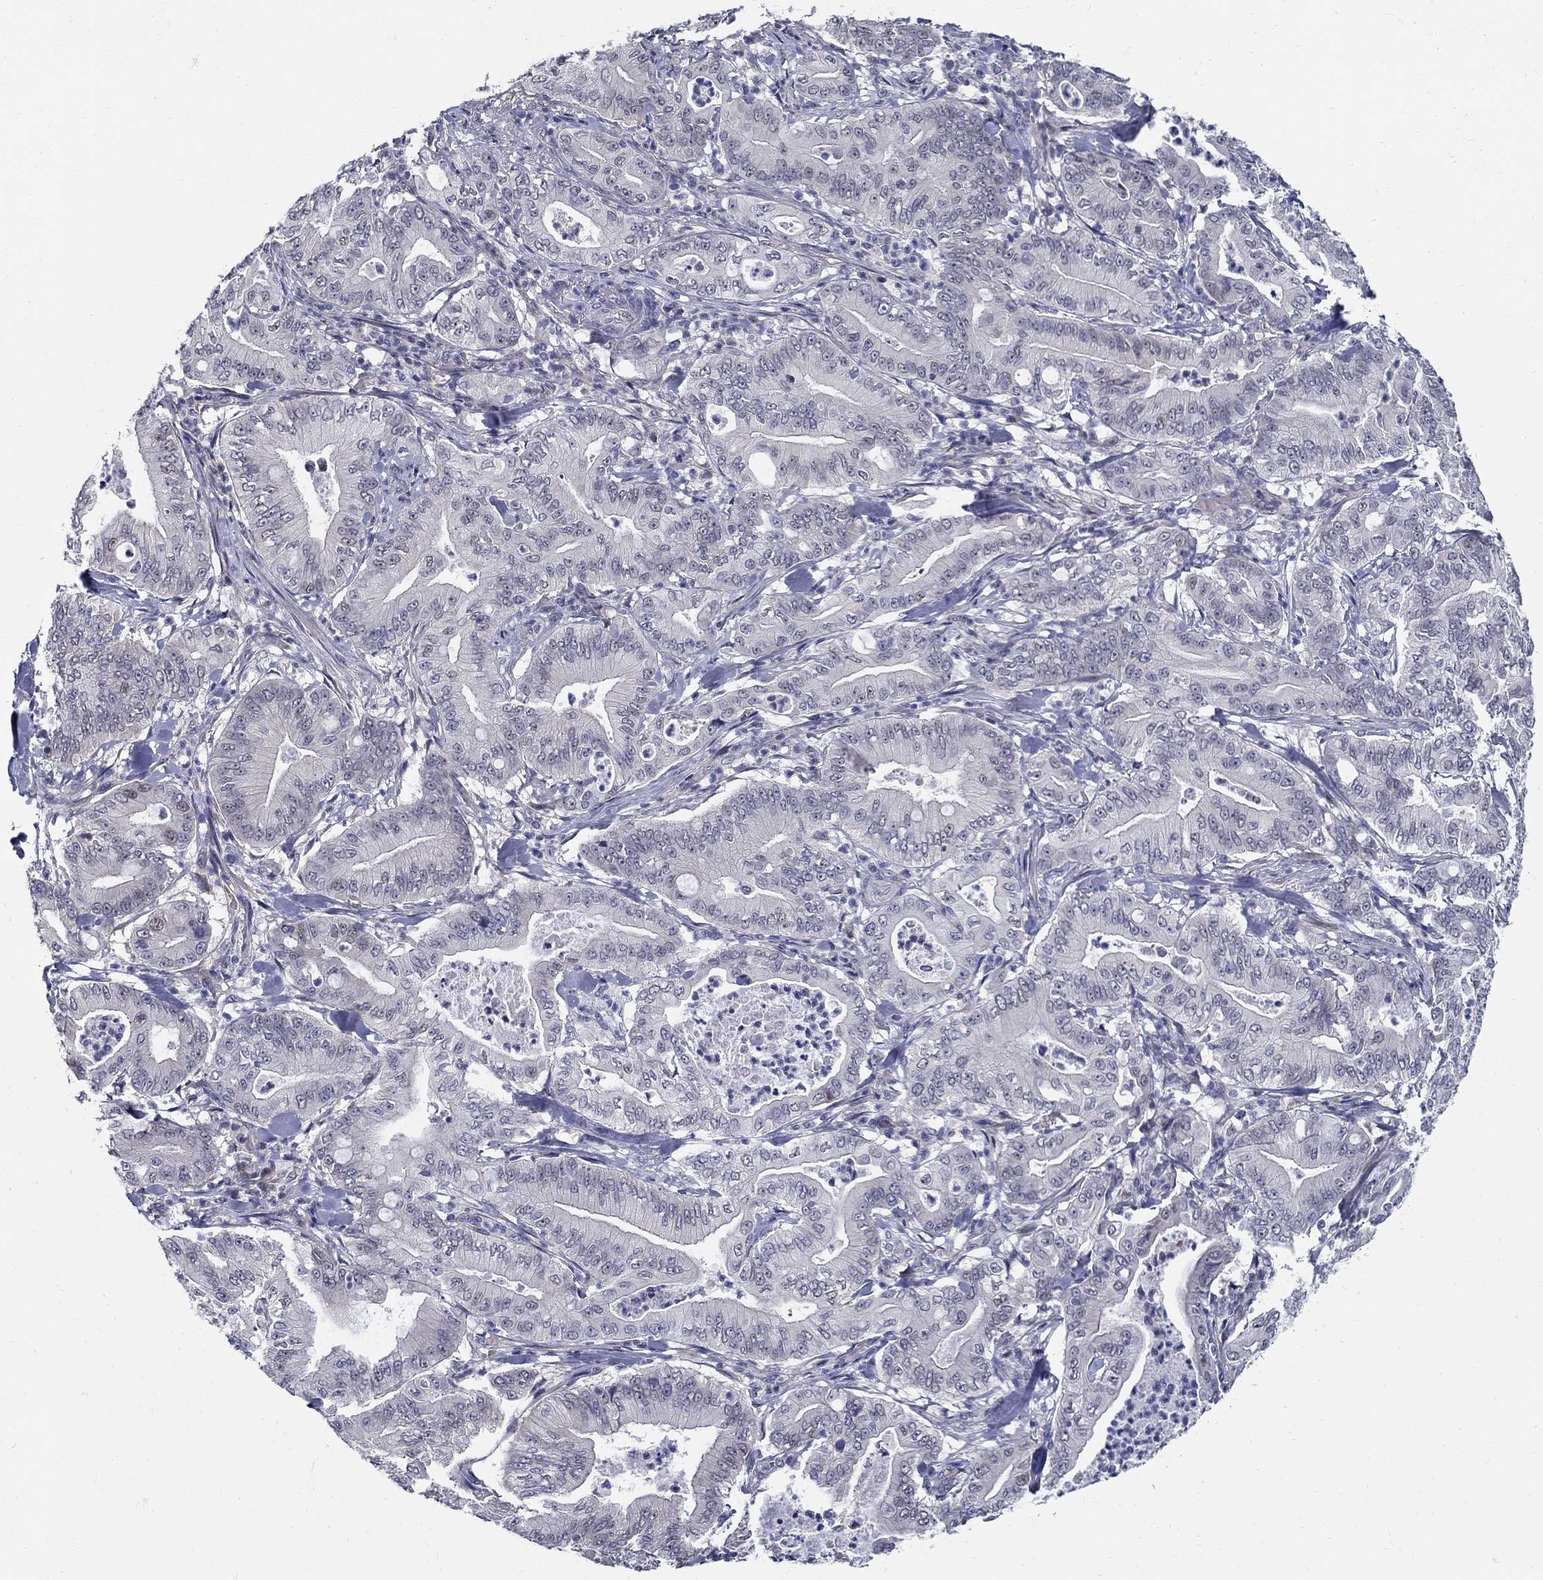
{"staining": {"intensity": "negative", "quantity": "none", "location": "none"}, "tissue": "pancreatic cancer", "cell_type": "Tumor cells", "image_type": "cancer", "snomed": [{"axis": "morphology", "description": "Adenocarcinoma, NOS"}, {"axis": "topography", "description": "Pancreas"}], "caption": "Tumor cells are negative for protein expression in human pancreatic cancer. Nuclei are stained in blue.", "gene": "C16orf46", "patient": {"sex": "male", "age": 71}}